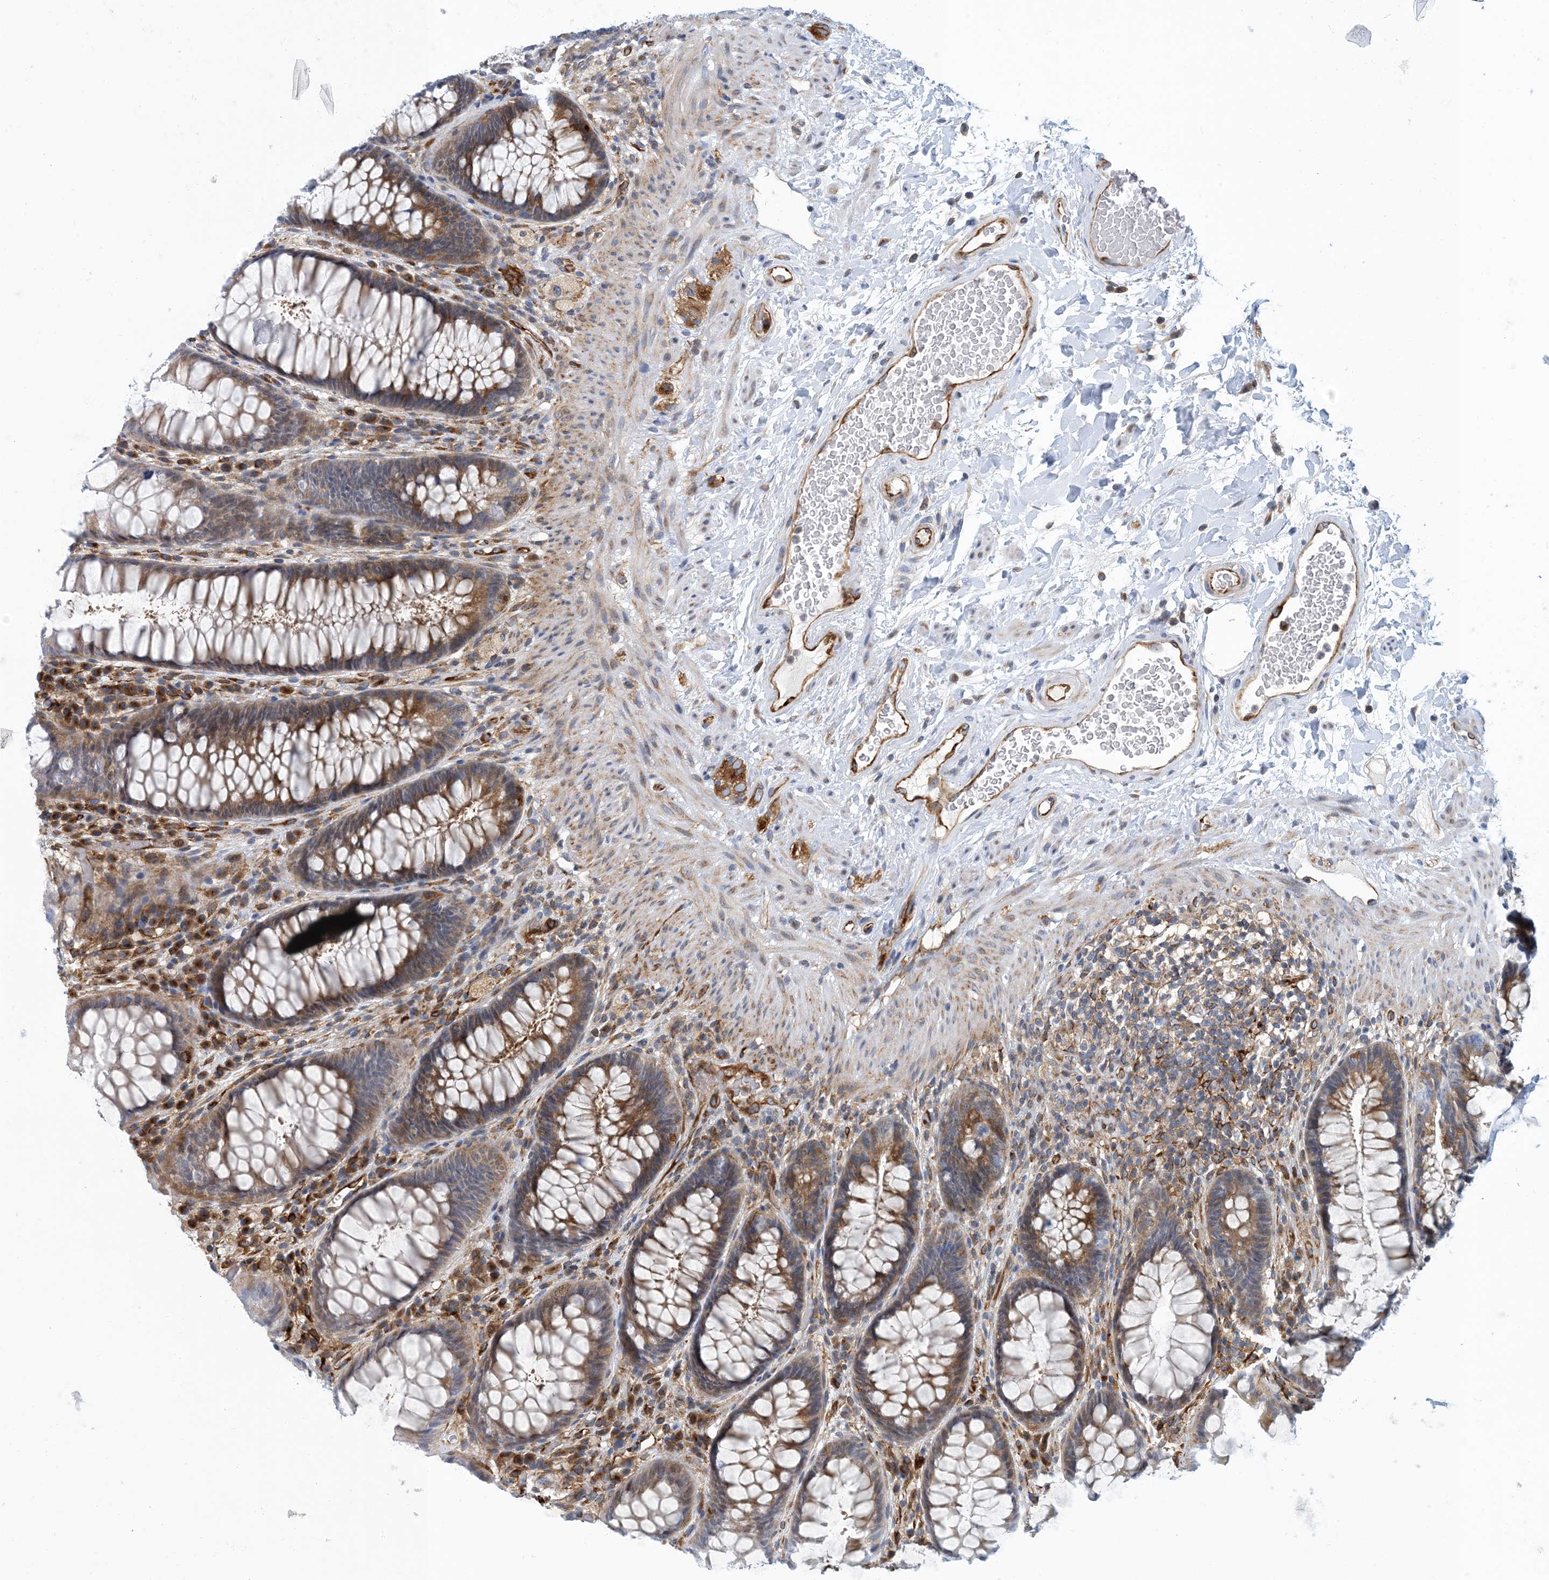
{"staining": {"intensity": "moderate", "quantity": "25%-75%", "location": "cytoplasmic/membranous"}, "tissue": "rectum", "cell_type": "Glandular cells", "image_type": "normal", "snomed": [{"axis": "morphology", "description": "Normal tissue, NOS"}, {"axis": "topography", "description": "Rectum"}], "caption": "Immunohistochemistry (IHC) image of benign rectum: rectum stained using immunohistochemistry (IHC) shows medium levels of moderate protein expression localized specifically in the cytoplasmic/membranous of glandular cells, appearing as a cytoplasmic/membranous brown color.", "gene": "PCDHA2", "patient": {"sex": "female", "age": 46}}